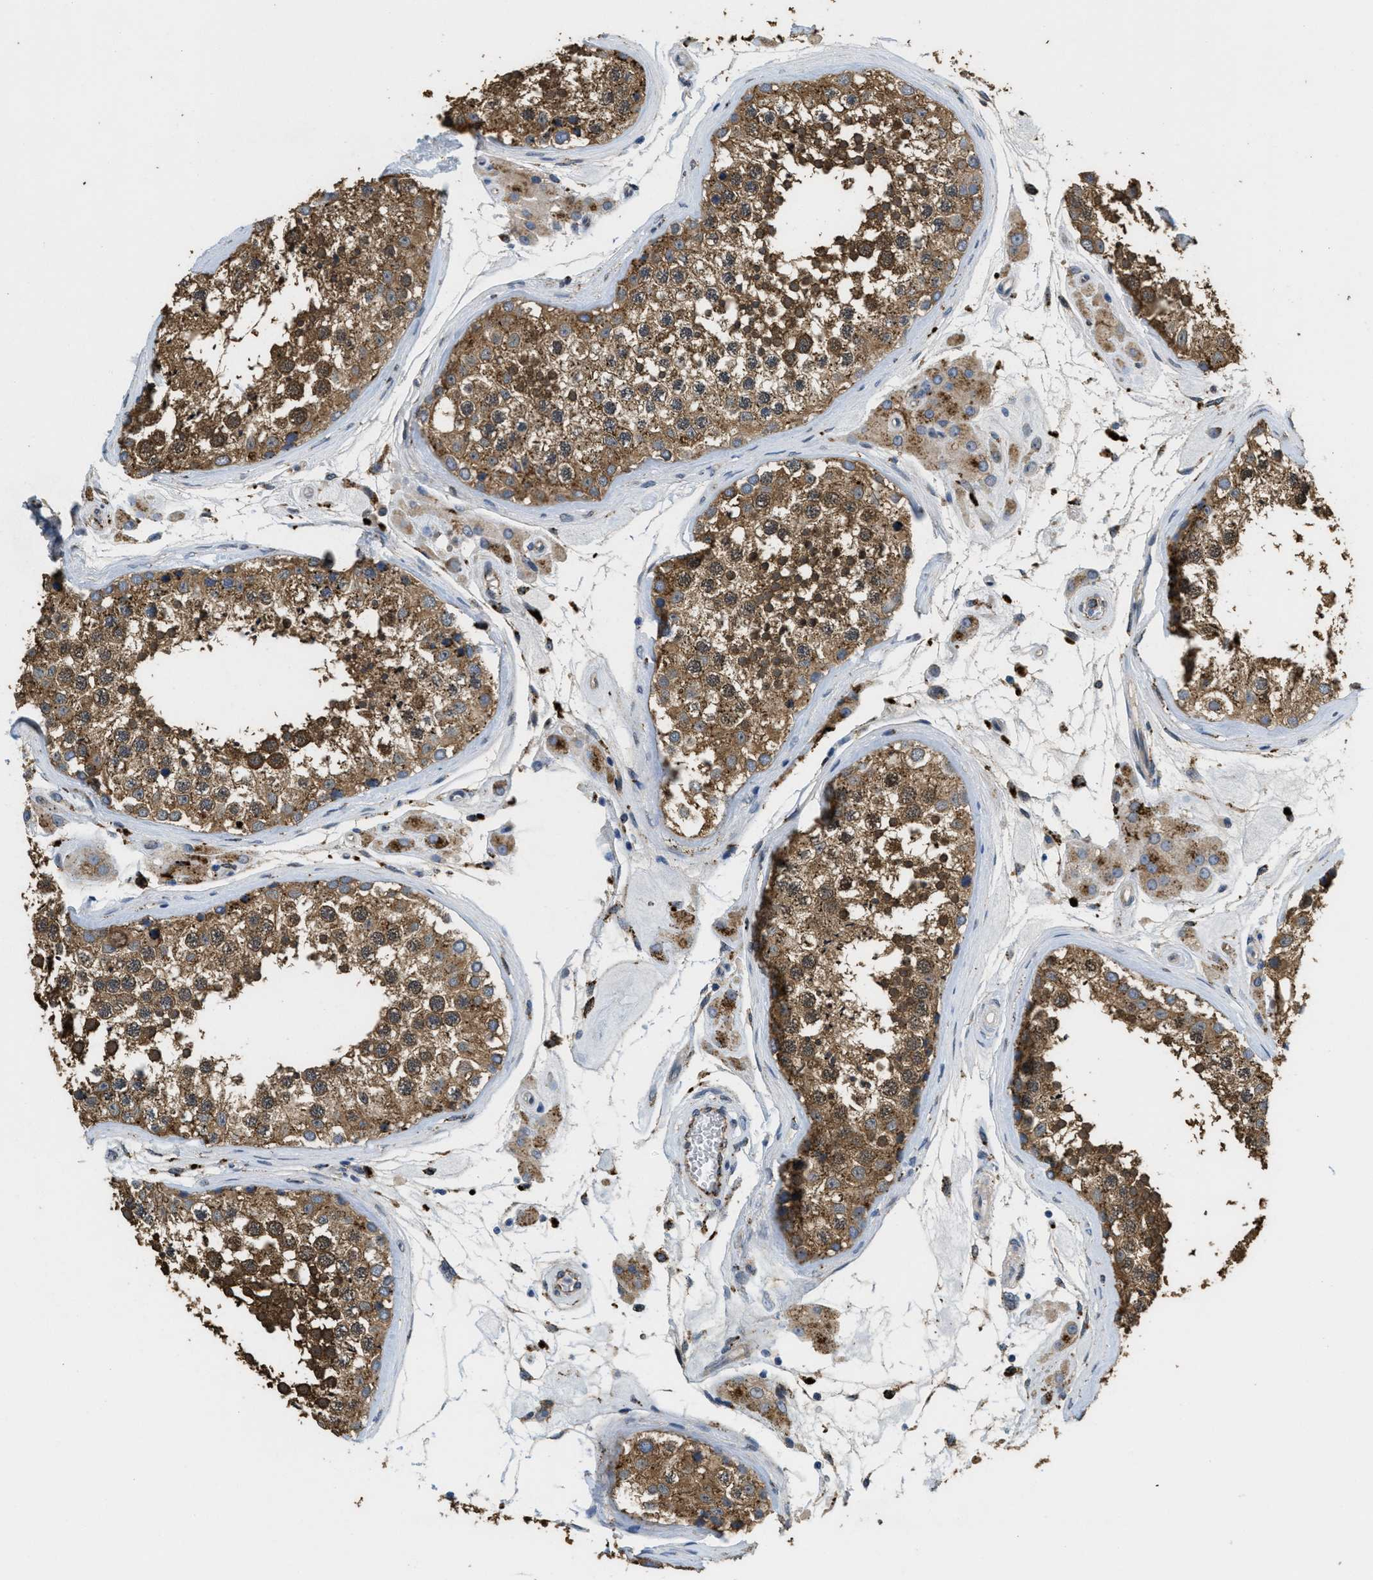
{"staining": {"intensity": "moderate", "quantity": ">75%", "location": "cytoplasmic/membranous"}, "tissue": "testis", "cell_type": "Cells in seminiferous ducts", "image_type": "normal", "snomed": [{"axis": "morphology", "description": "Normal tissue, NOS"}, {"axis": "topography", "description": "Testis"}], "caption": "Cells in seminiferous ducts show medium levels of moderate cytoplasmic/membranous expression in approximately >75% of cells in unremarkable testis. (DAB (3,3'-diaminobenzidine) IHC, brown staining for protein, blue staining for nuclei).", "gene": "BMPR2", "patient": {"sex": "male", "age": 46}}